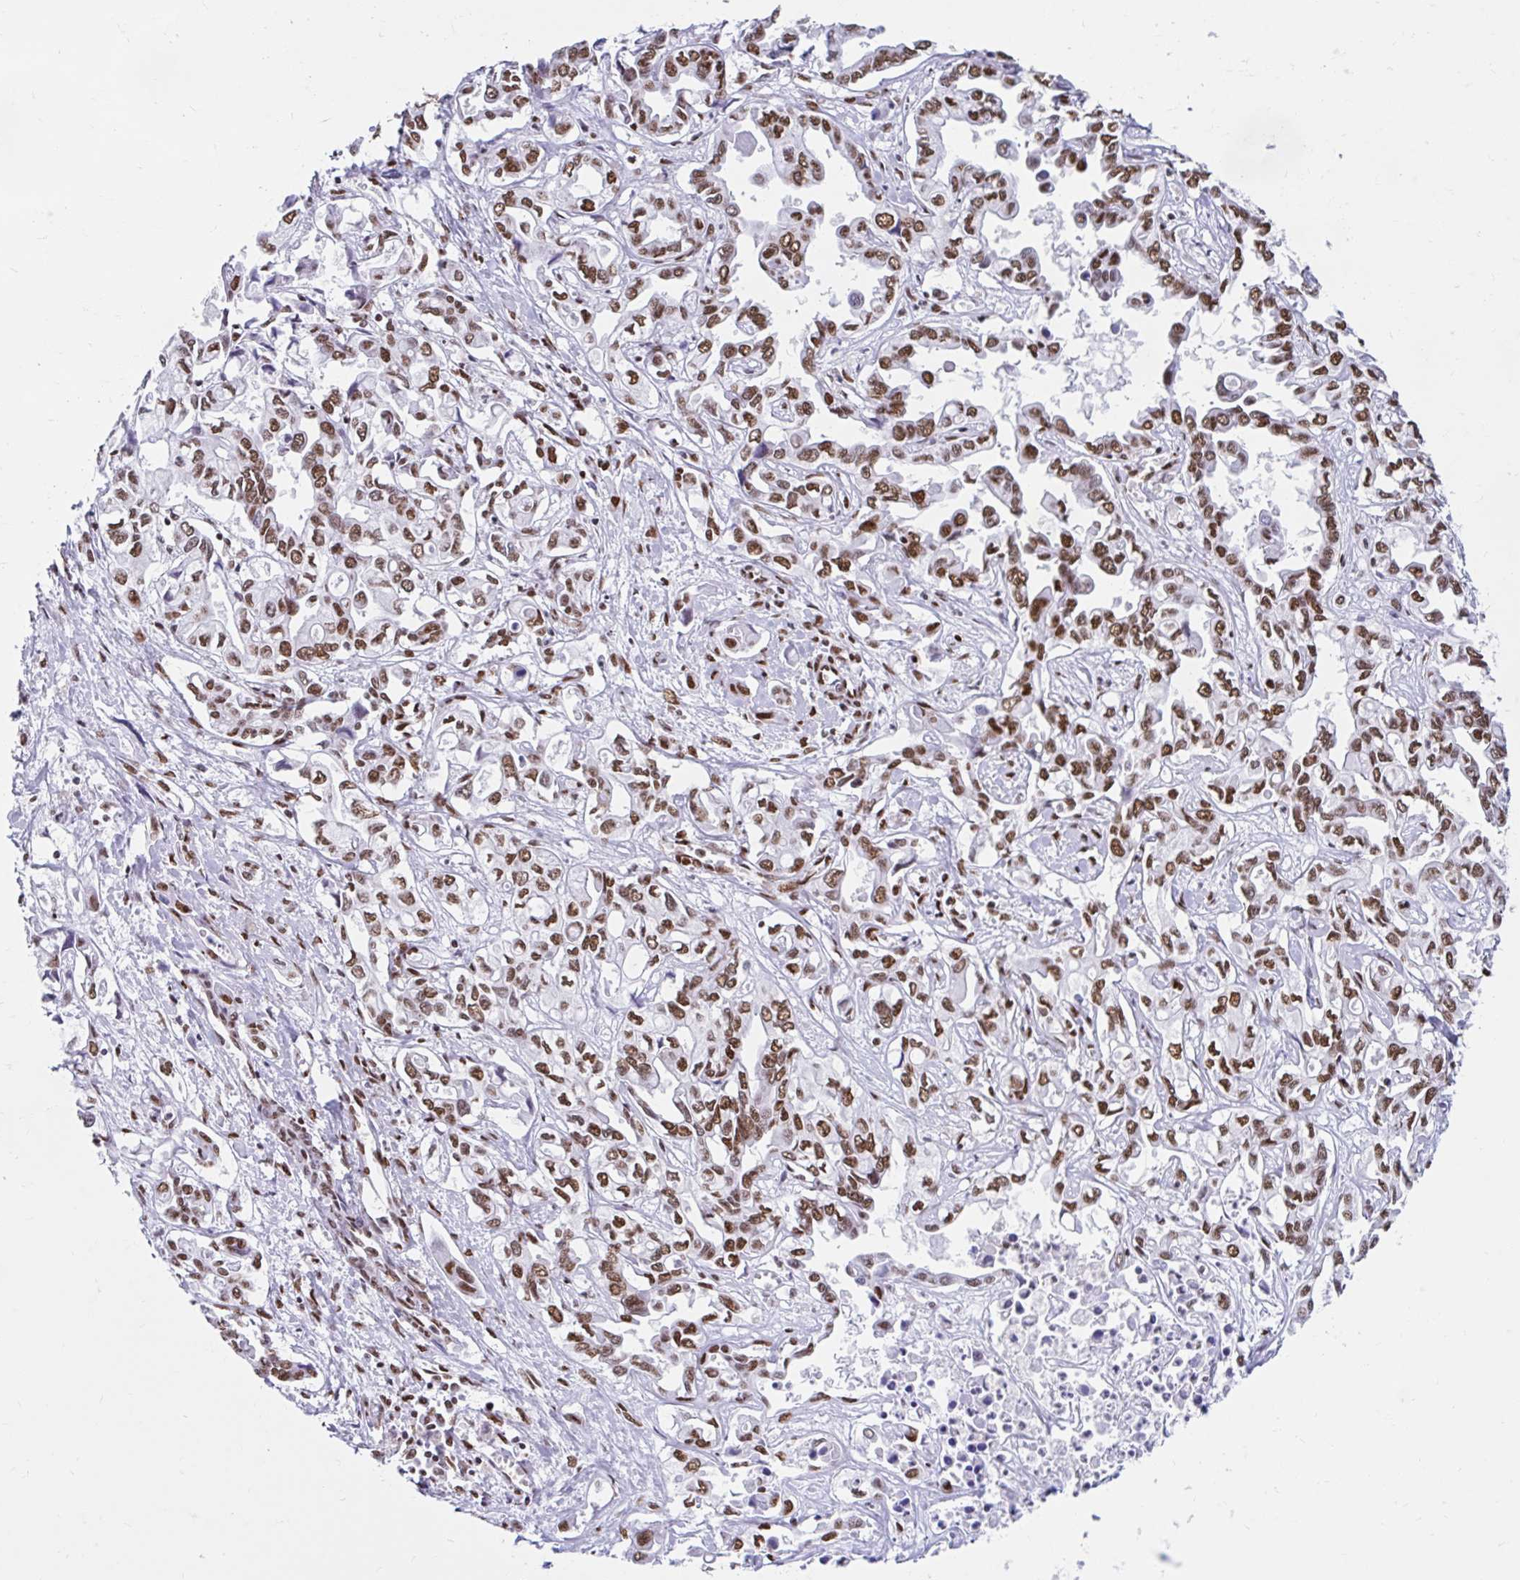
{"staining": {"intensity": "moderate", "quantity": ">75%", "location": "nuclear"}, "tissue": "liver cancer", "cell_type": "Tumor cells", "image_type": "cancer", "snomed": [{"axis": "morphology", "description": "Cholangiocarcinoma"}, {"axis": "topography", "description": "Liver"}], "caption": "Human liver cancer (cholangiocarcinoma) stained for a protein (brown) shows moderate nuclear positive staining in about >75% of tumor cells.", "gene": "KHDRBS1", "patient": {"sex": "female", "age": 64}}